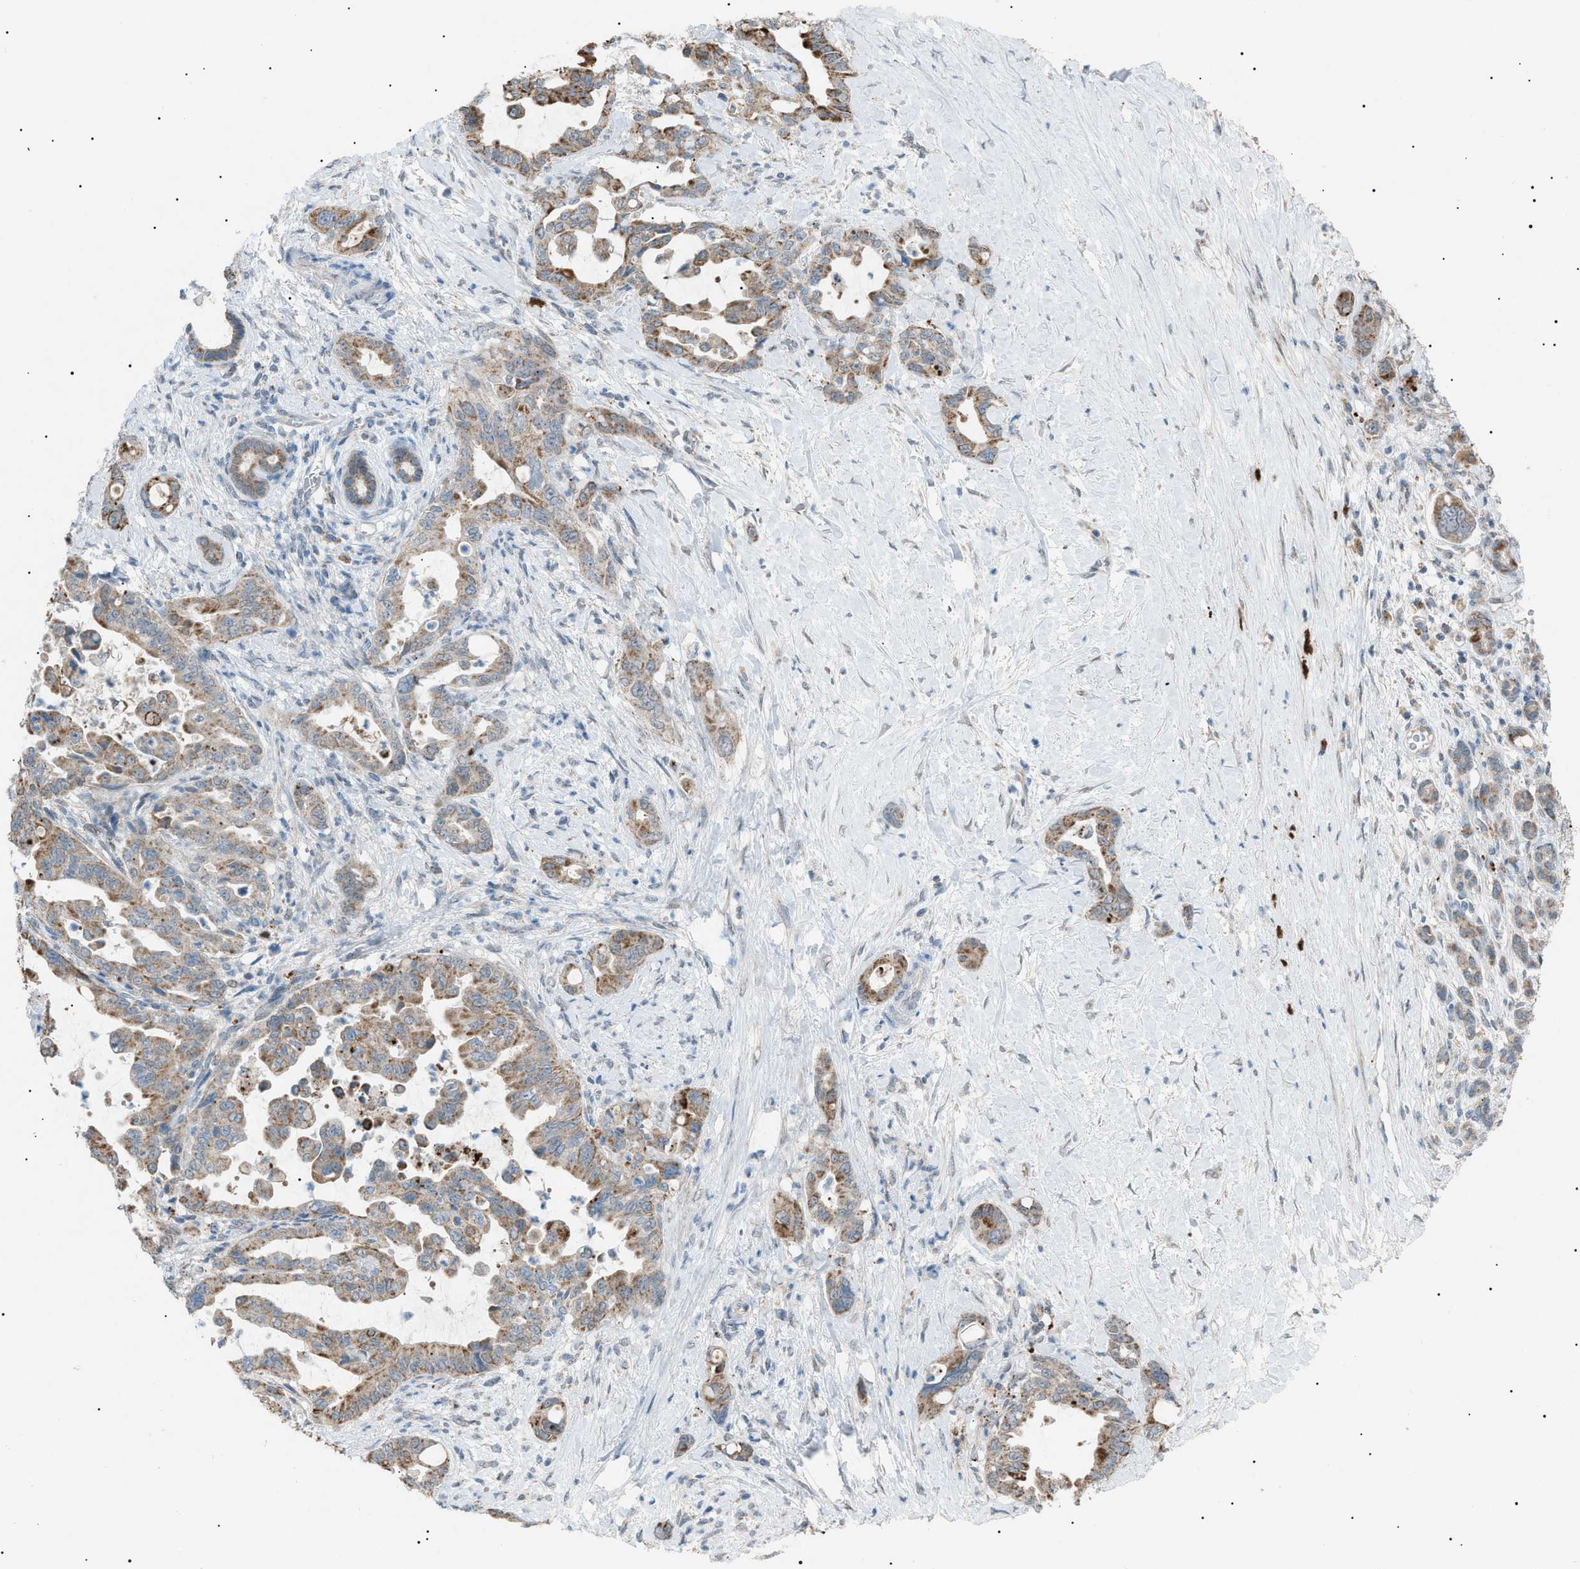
{"staining": {"intensity": "moderate", "quantity": ">75%", "location": "cytoplasmic/membranous"}, "tissue": "pancreatic cancer", "cell_type": "Tumor cells", "image_type": "cancer", "snomed": [{"axis": "morphology", "description": "Adenocarcinoma, NOS"}, {"axis": "topography", "description": "Pancreas"}], "caption": "Immunohistochemistry (IHC) histopathology image of human pancreatic cancer (adenocarcinoma) stained for a protein (brown), which exhibits medium levels of moderate cytoplasmic/membranous expression in about >75% of tumor cells.", "gene": "ZNF516", "patient": {"sex": "male", "age": 70}}